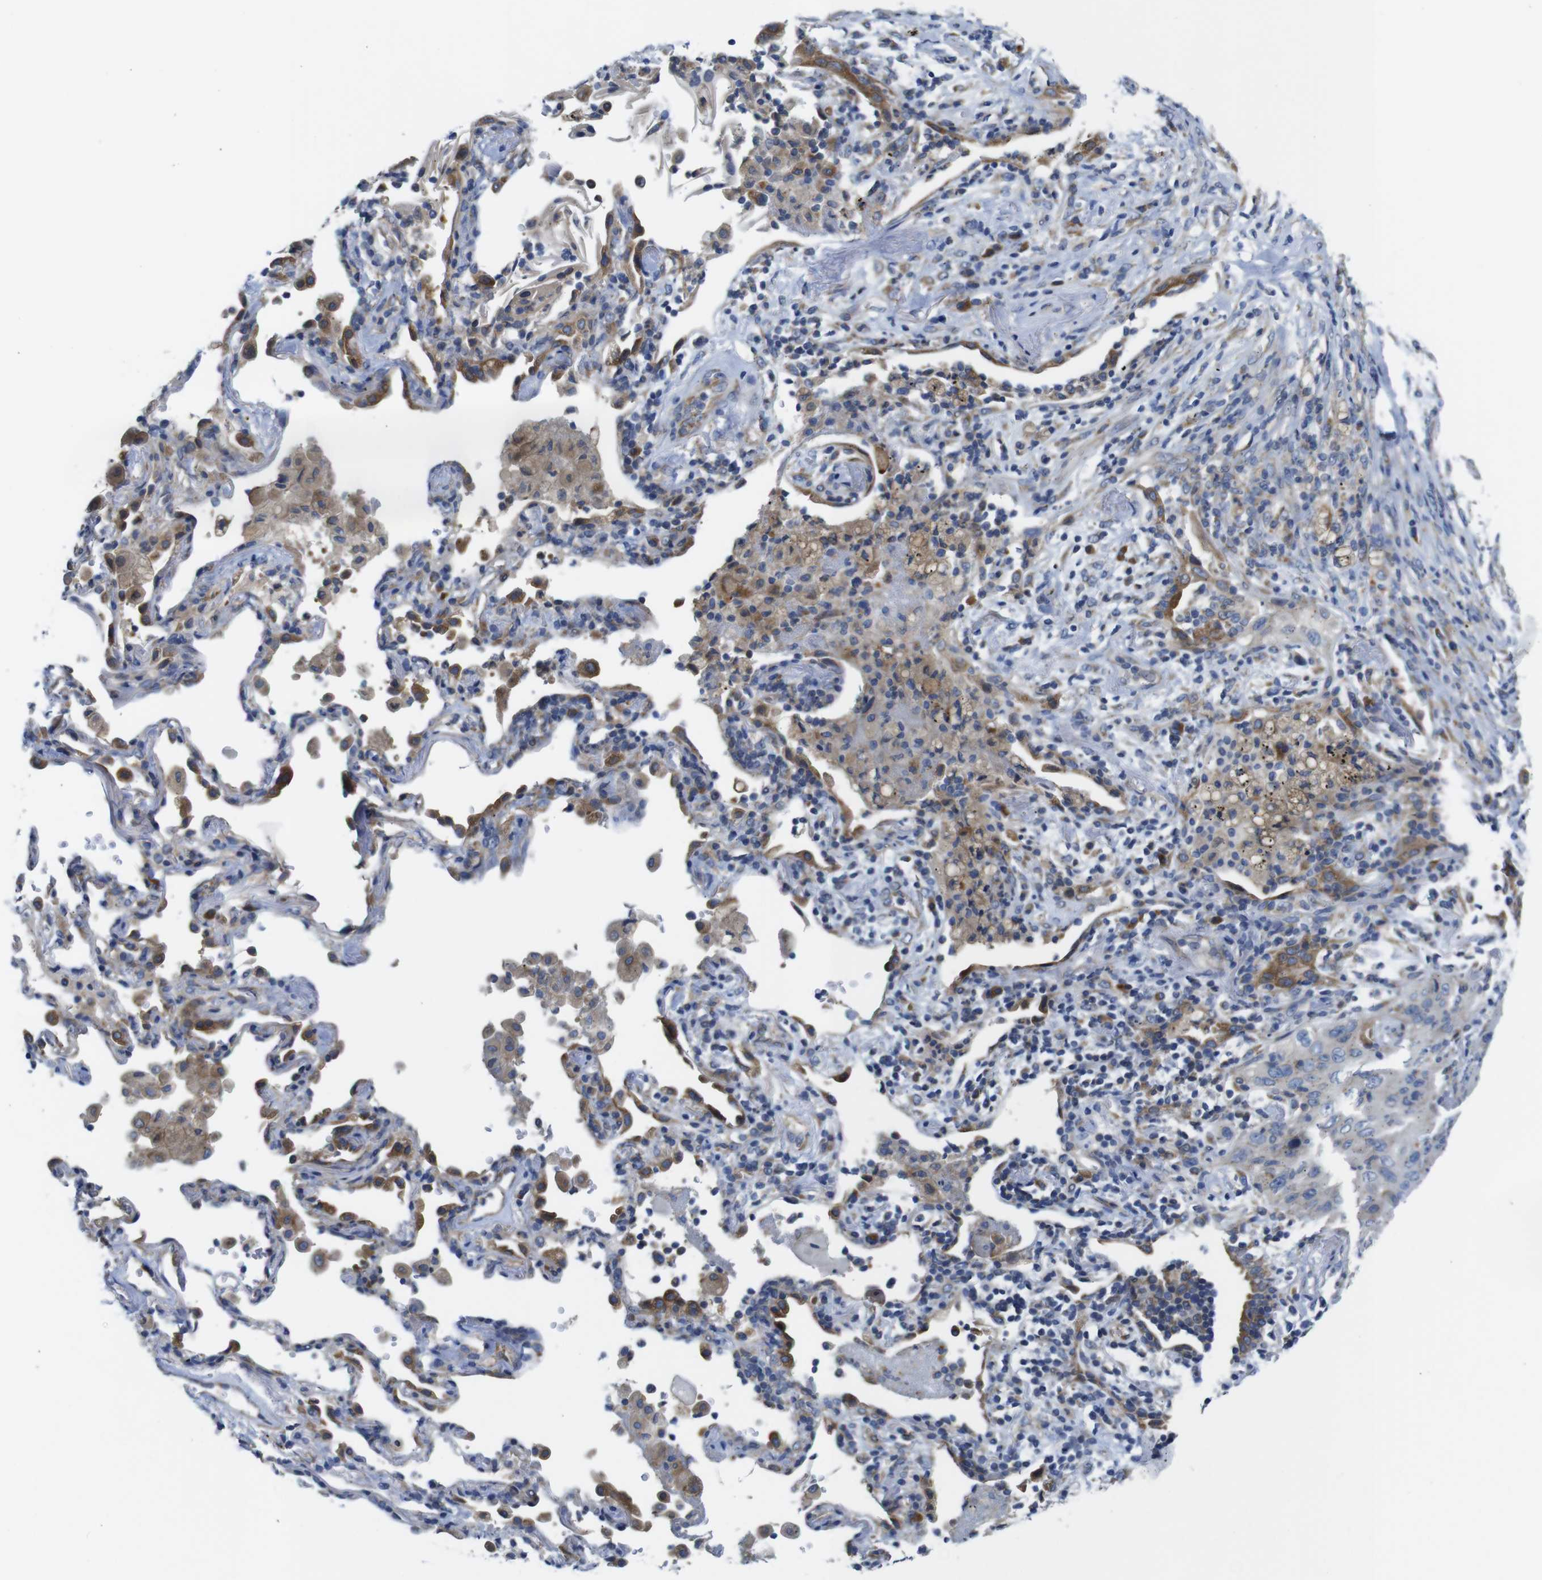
{"staining": {"intensity": "negative", "quantity": "none", "location": "none"}, "tissue": "lung cancer", "cell_type": "Tumor cells", "image_type": "cancer", "snomed": [{"axis": "morphology", "description": "Squamous cell carcinoma, NOS"}, {"axis": "topography", "description": "Lung"}], "caption": "Tumor cells are negative for brown protein staining in lung cancer.", "gene": "DDRGK1", "patient": {"sex": "female", "age": 67}}